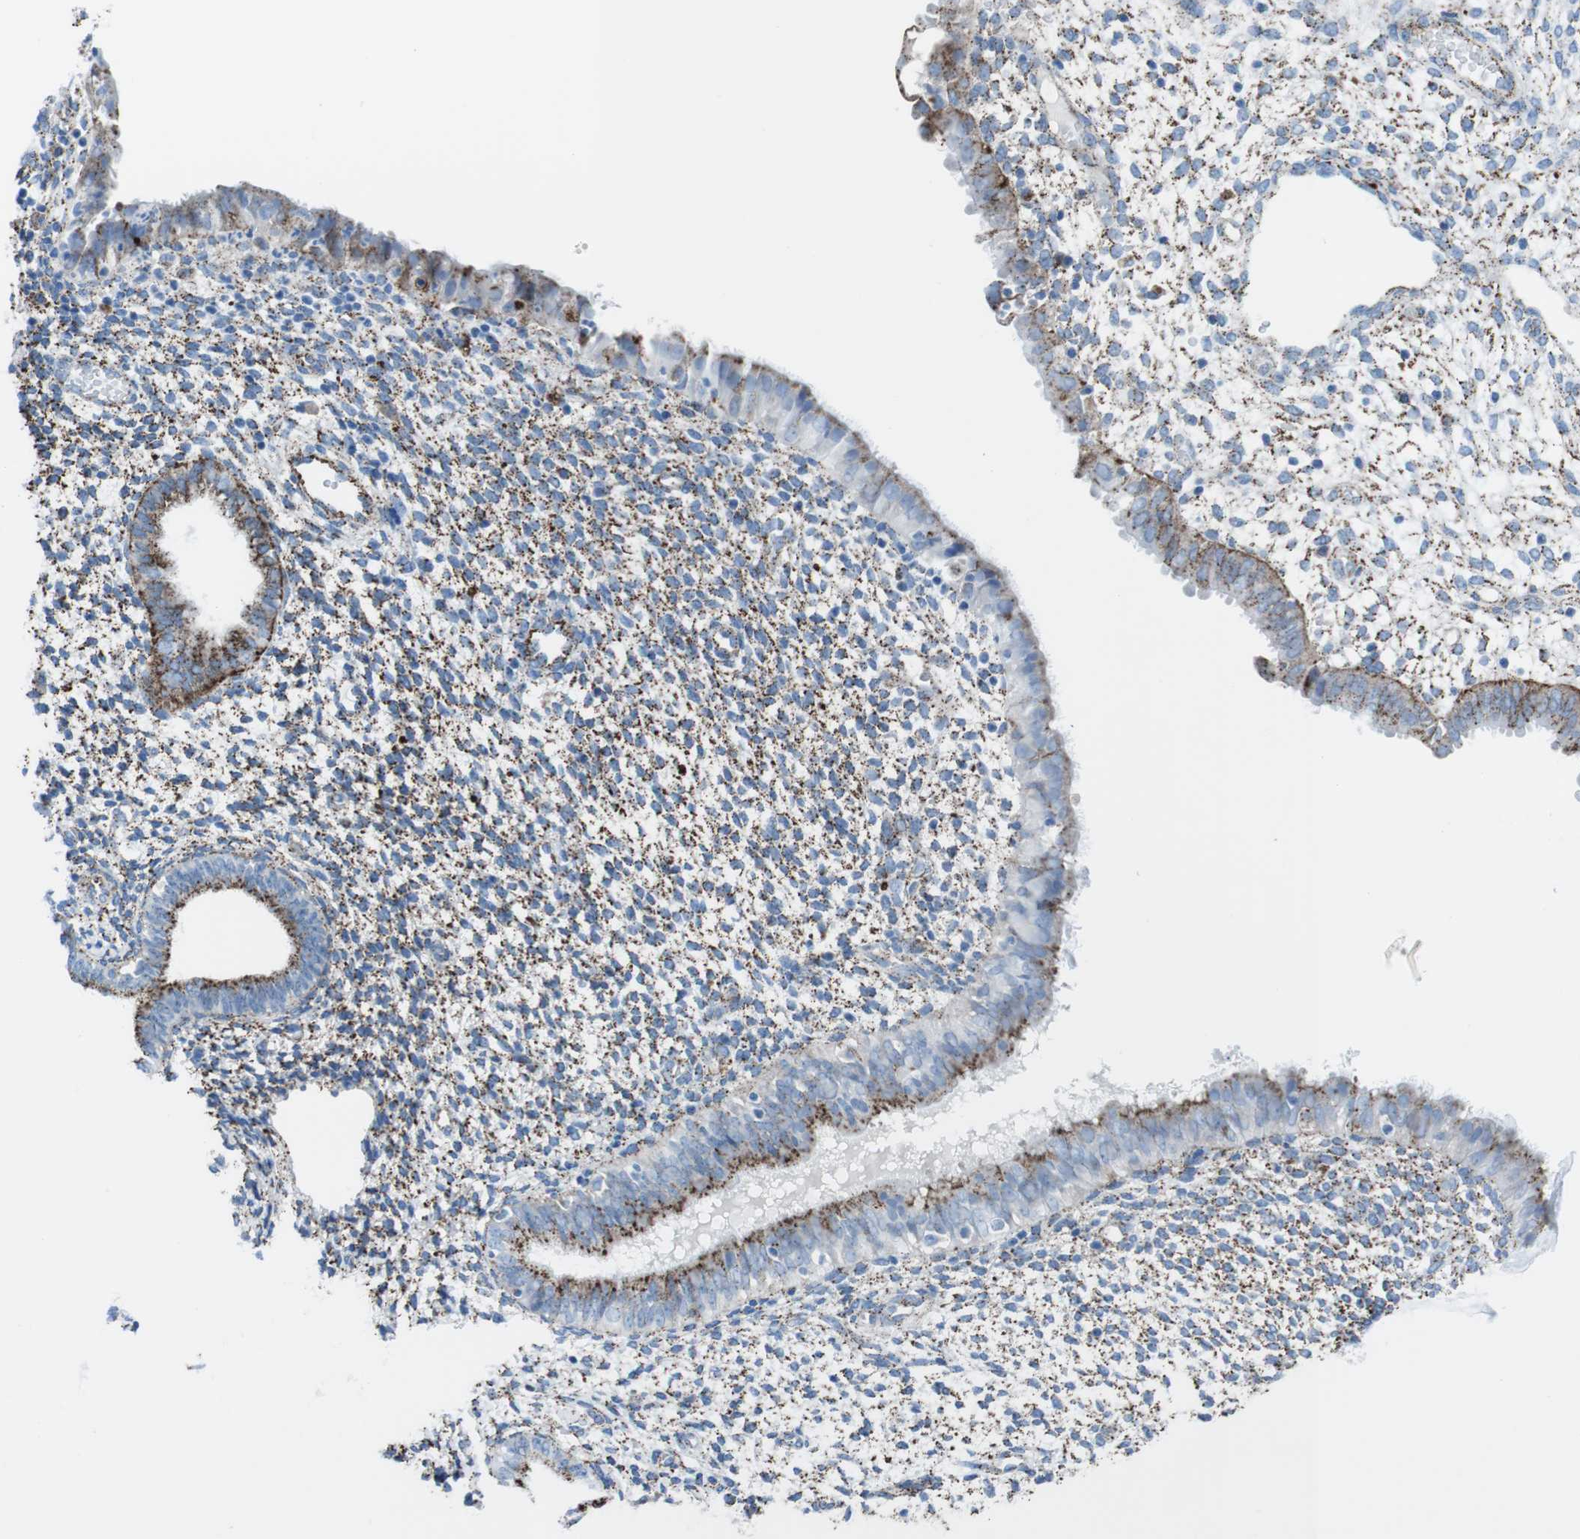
{"staining": {"intensity": "moderate", "quantity": ">75%", "location": "cytoplasmic/membranous"}, "tissue": "endometrium", "cell_type": "Cells in endometrial stroma", "image_type": "normal", "snomed": [{"axis": "morphology", "description": "Normal tissue, NOS"}, {"axis": "topography", "description": "Endometrium"}], "caption": "Immunohistochemical staining of normal human endometrium shows >75% levels of moderate cytoplasmic/membranous protein staining in about >75% of cells in endometrial stroma.", "gene": "SCARB2", "patient": {"sex": "female", "age": 61}}